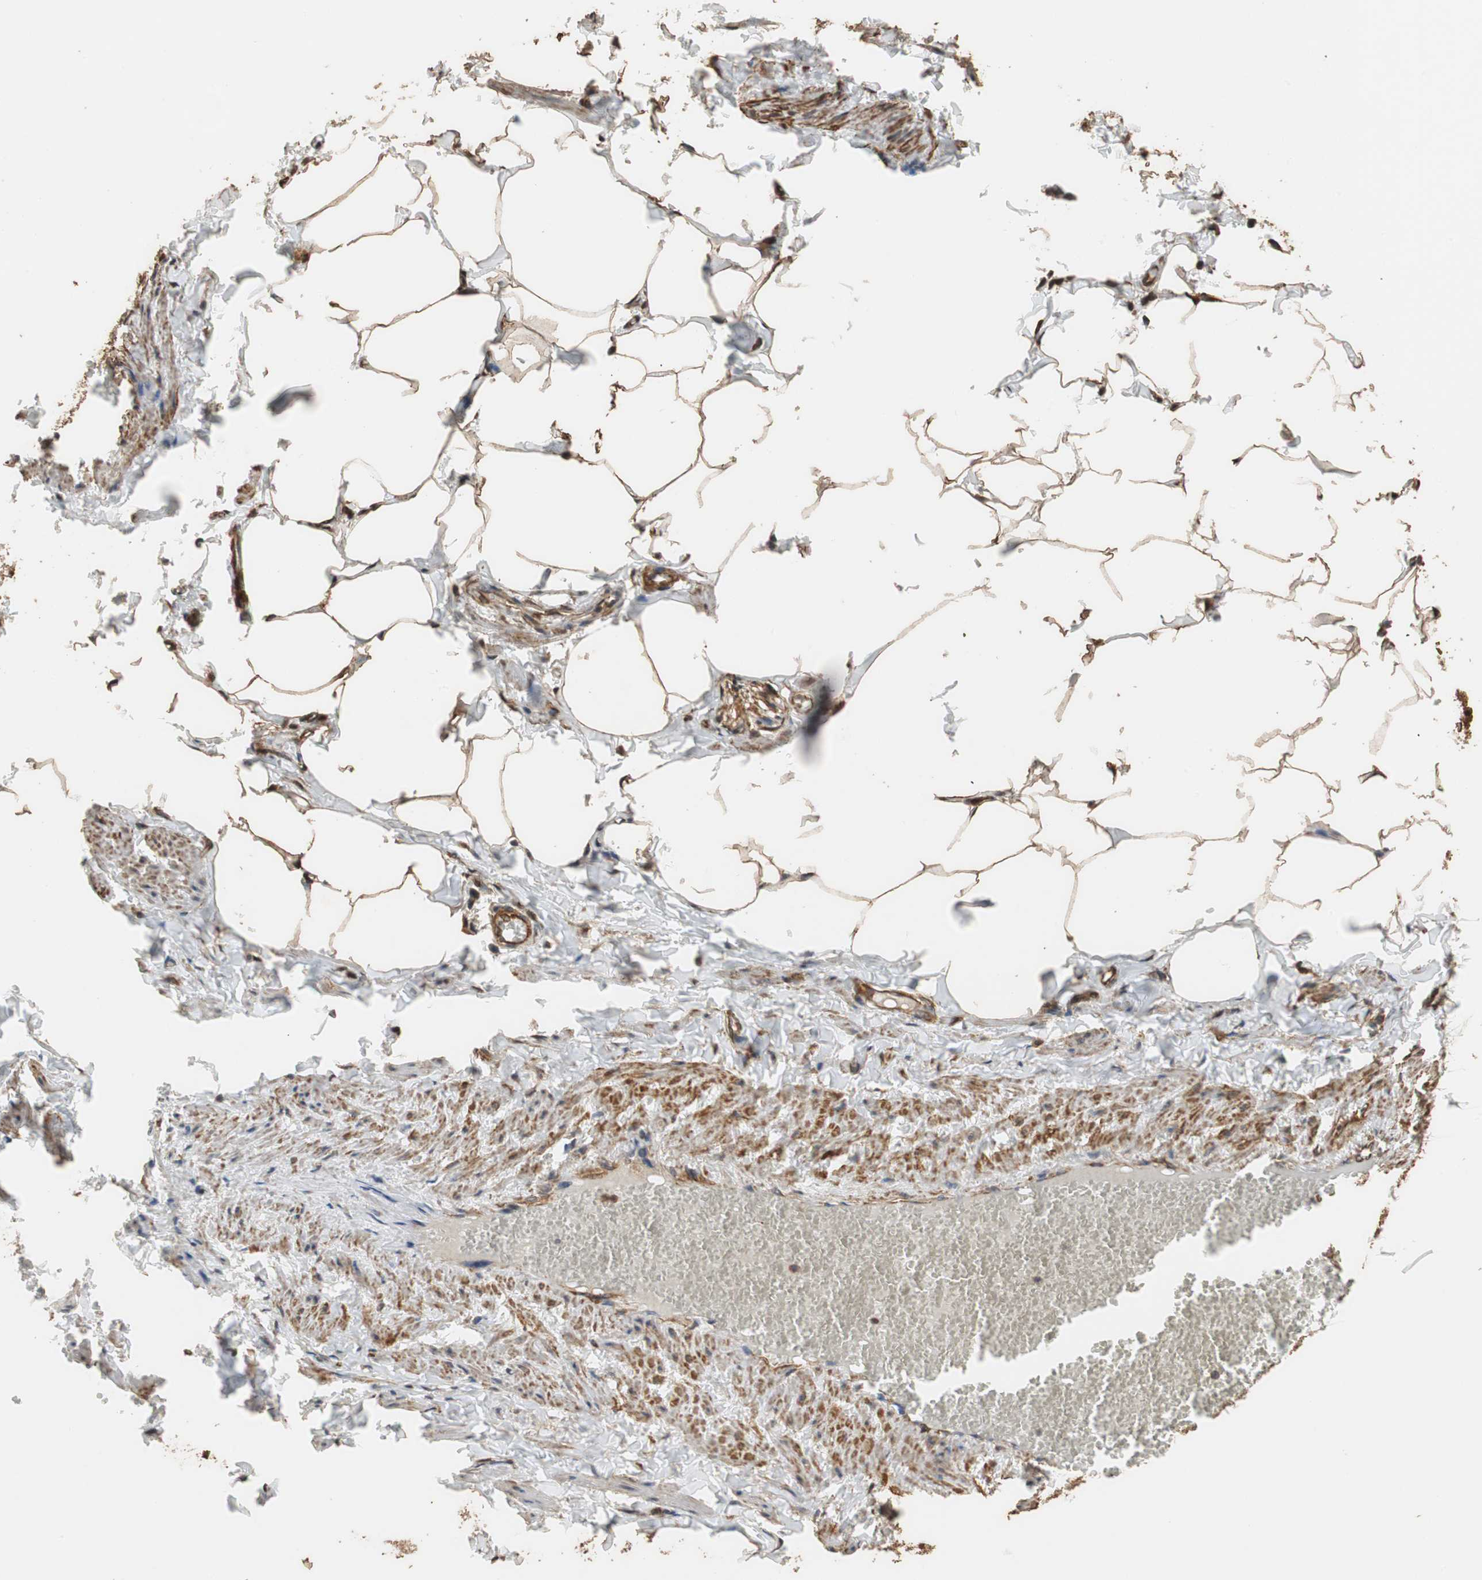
{"staining": {"intensity": "strong", "quantity": ">75%", "location": "cytoplasmic/membranous,nuclear"}, "tissue": "adipose tissue", "cell_type": "Adipocytes", "image_type": "normal", "snomed": [{"axis": "morphology", "description": "Normal tissue, NOS"}, {"axis": "topography", "description": "Vascular tissue"}], "caption": "Brown immunohistochemical staining in normal adipose tissue exhibits strong cytoplasmic/membranous,nuclear expression in approximately >75% of adipocytes.", "gene": "CDC5L", "patient": {"sex": "male", "age": 41}}